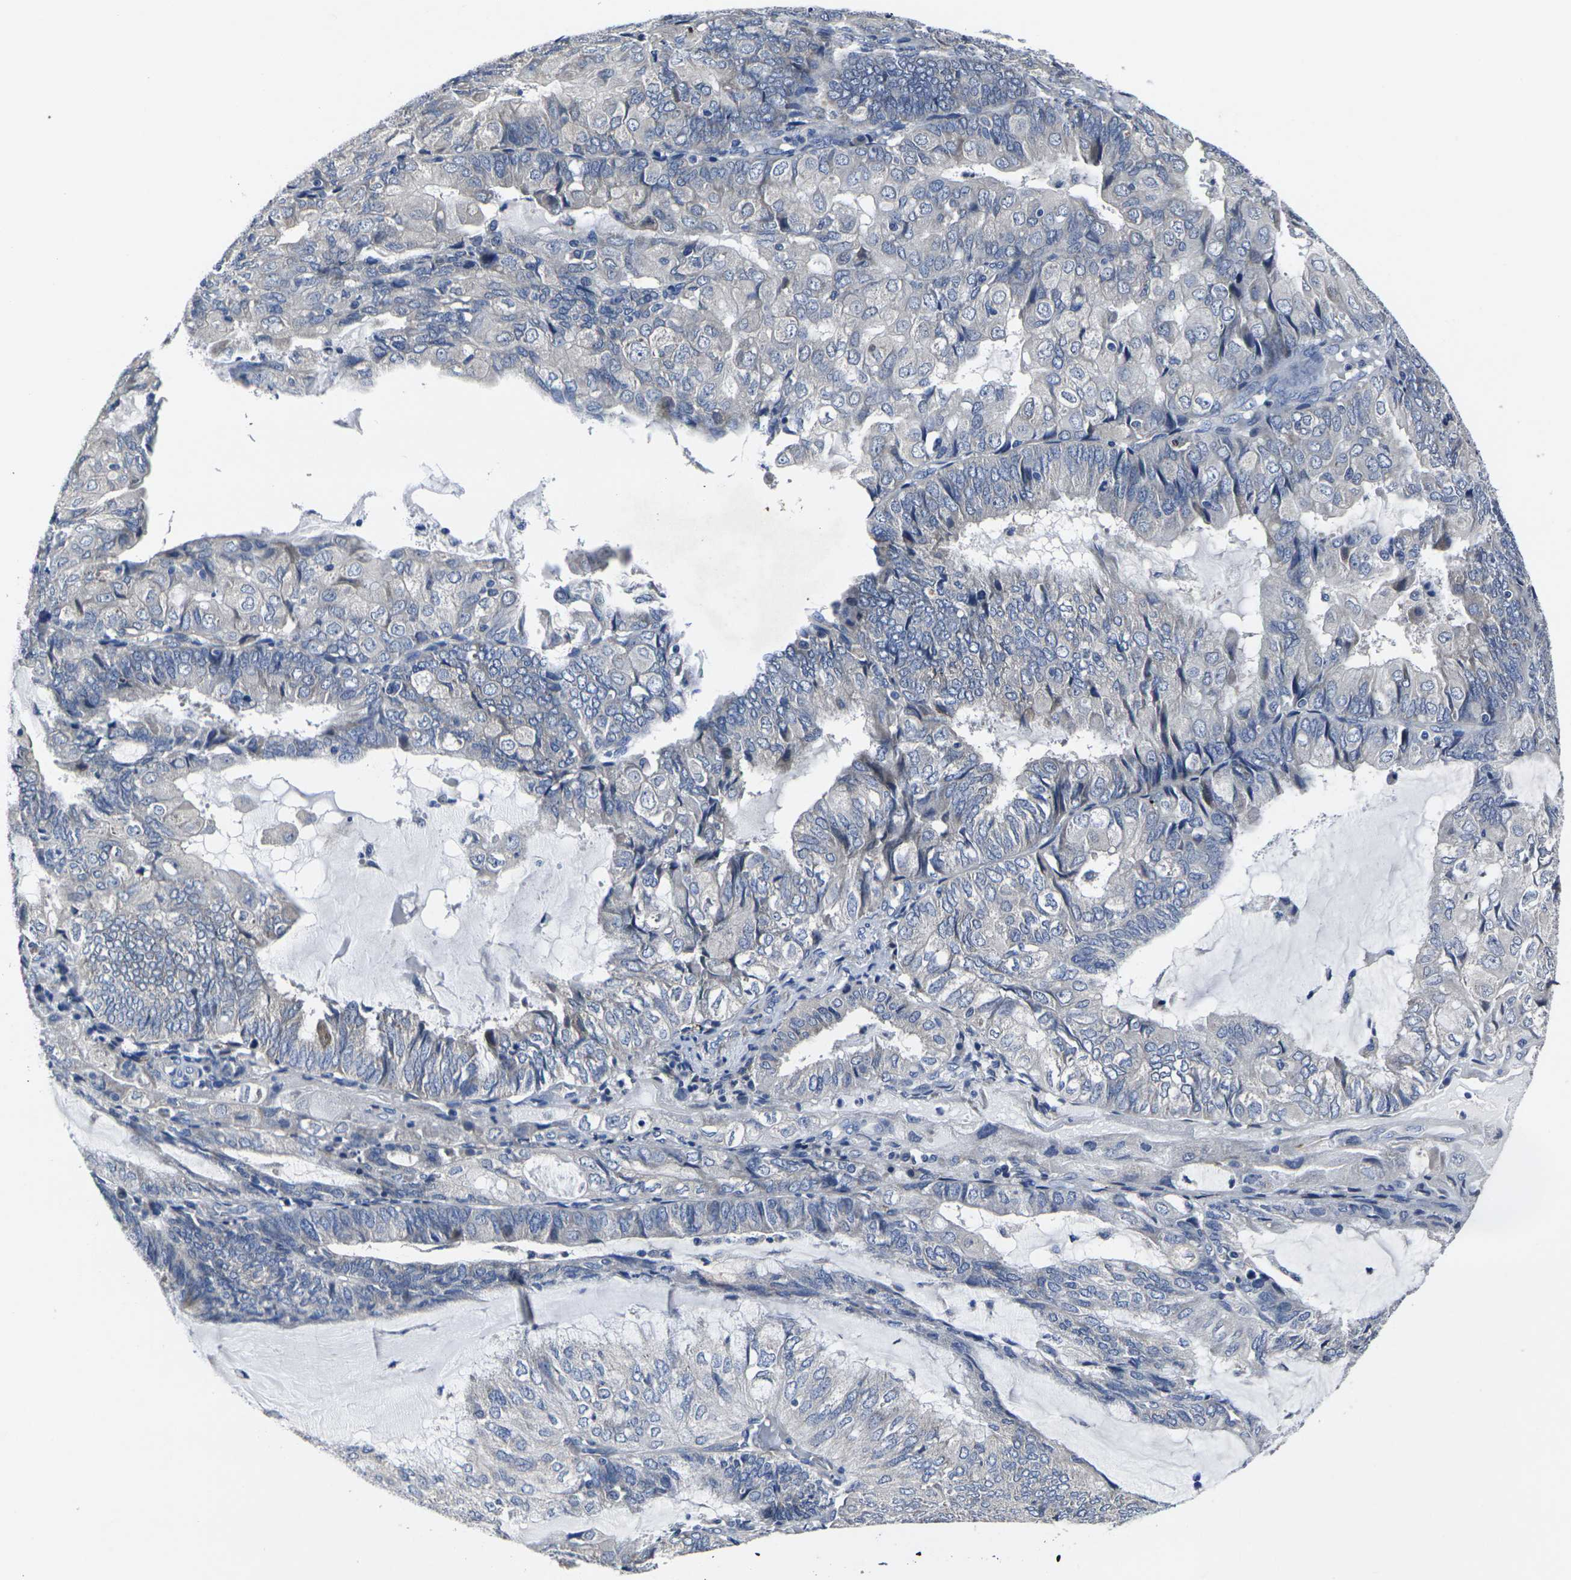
{"staining": {"intensity": "negative", "quantity": "none", "location": "none"}, "tissue": "endometrial cancer", "cell_type": "Tumor cells", "image_type": "cancer", "snomed": [{"axis": "morphology", "description": "Adenocarcinoma, NOS"}, {"axis": "topography", "description": "Endometrium"}], "caption": "IHC of endometrial cancer demonstrates no staining in tumor cells. (Immunohistochemistry (ihc), brightfield microscopy, high magnification).", "gene": "CYP2C8", "patient": {"sex": "female", "age": 81}}